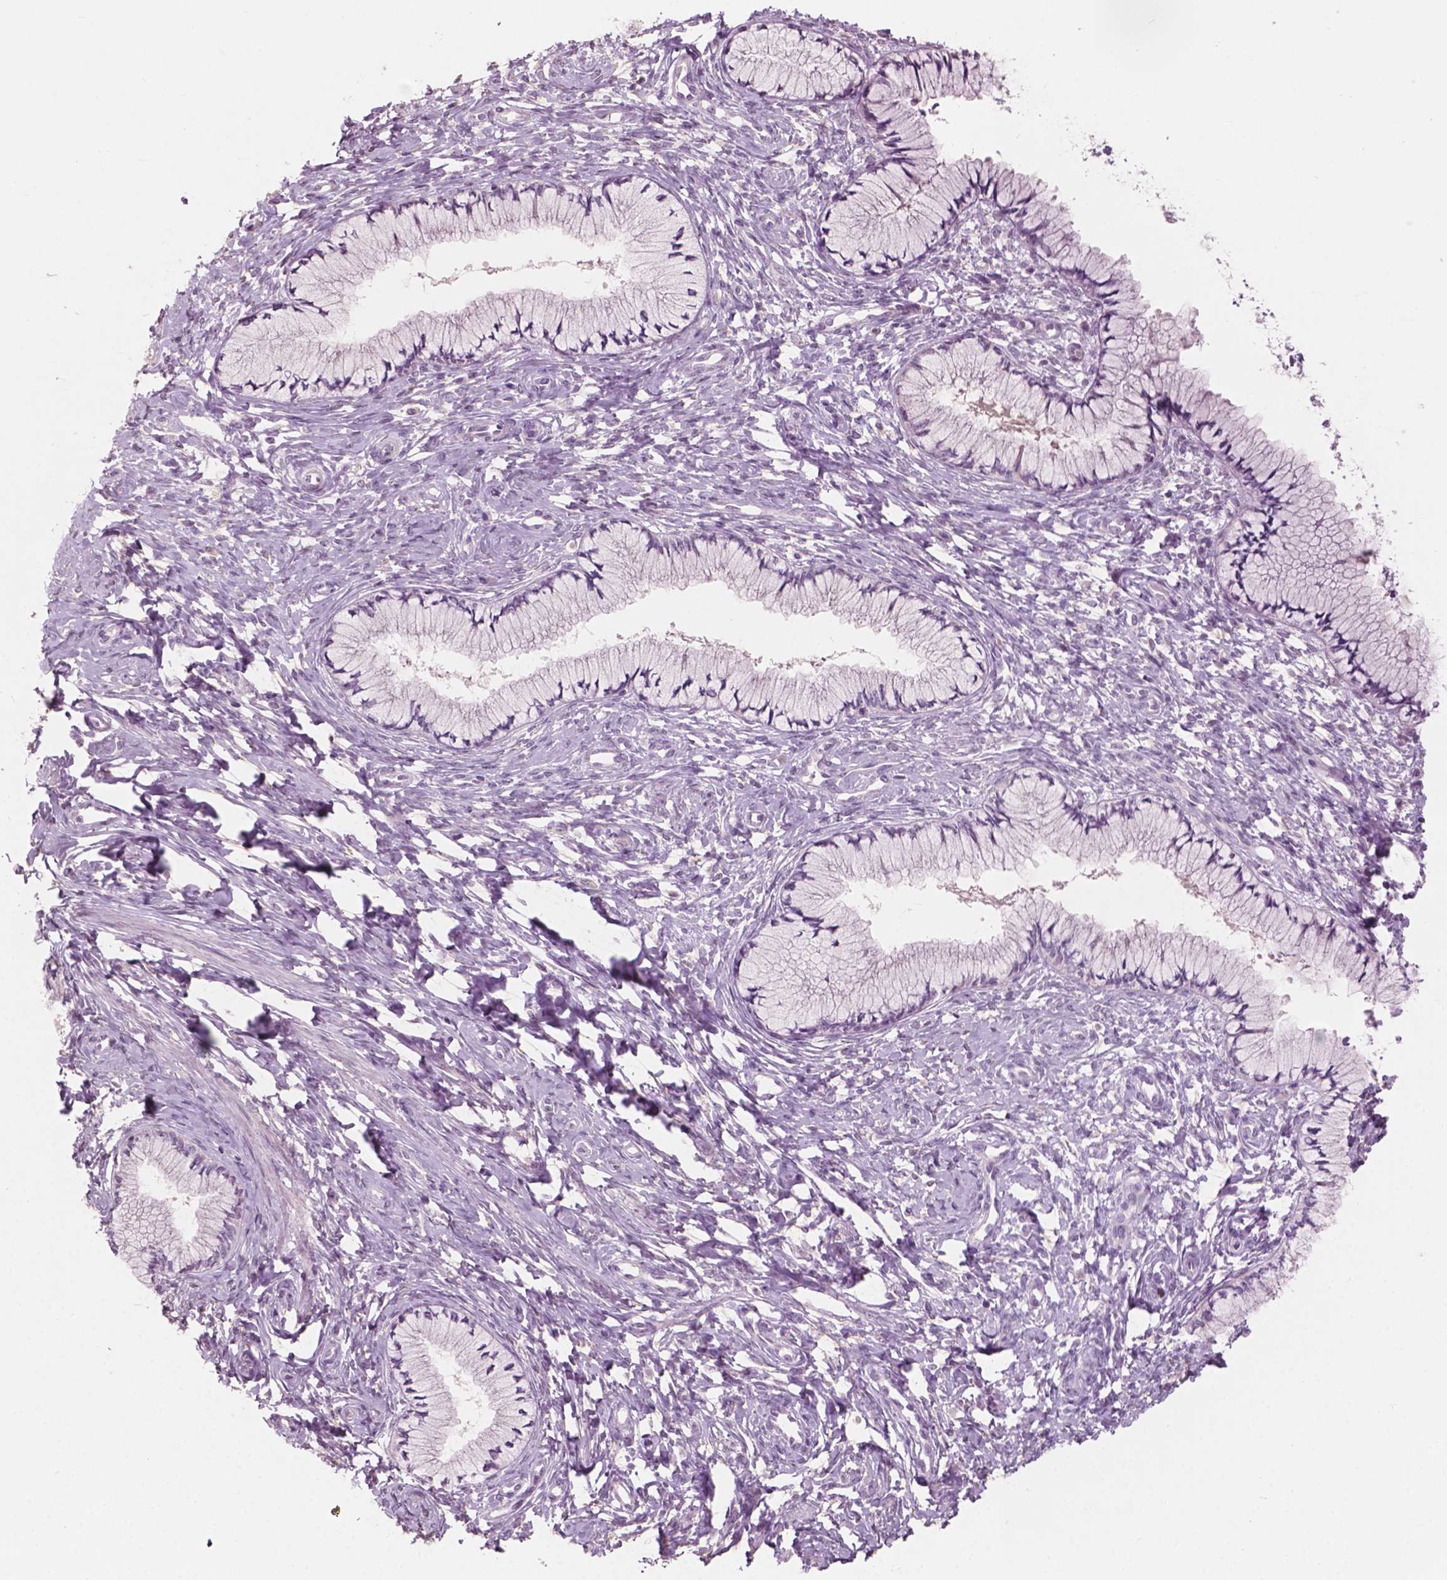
{"staining": {"intensity": "negative", "quantity": "none", "location": "none"}, "tissue": "cervix", "cell_type": "Glandular cells", "image_type": "normal", "snomed": [{"axis": "morphology", "description": "Normal tissue, NOS"}, {"axis": "topography", "description": "Cervix"}], "caption": "Immunohistochemistry image of benign cervix stained for a protein (brown), which shows no staining in glandular cells.", "gene": "AWAT1", "patient": {"sex": "female", "age": 37}}